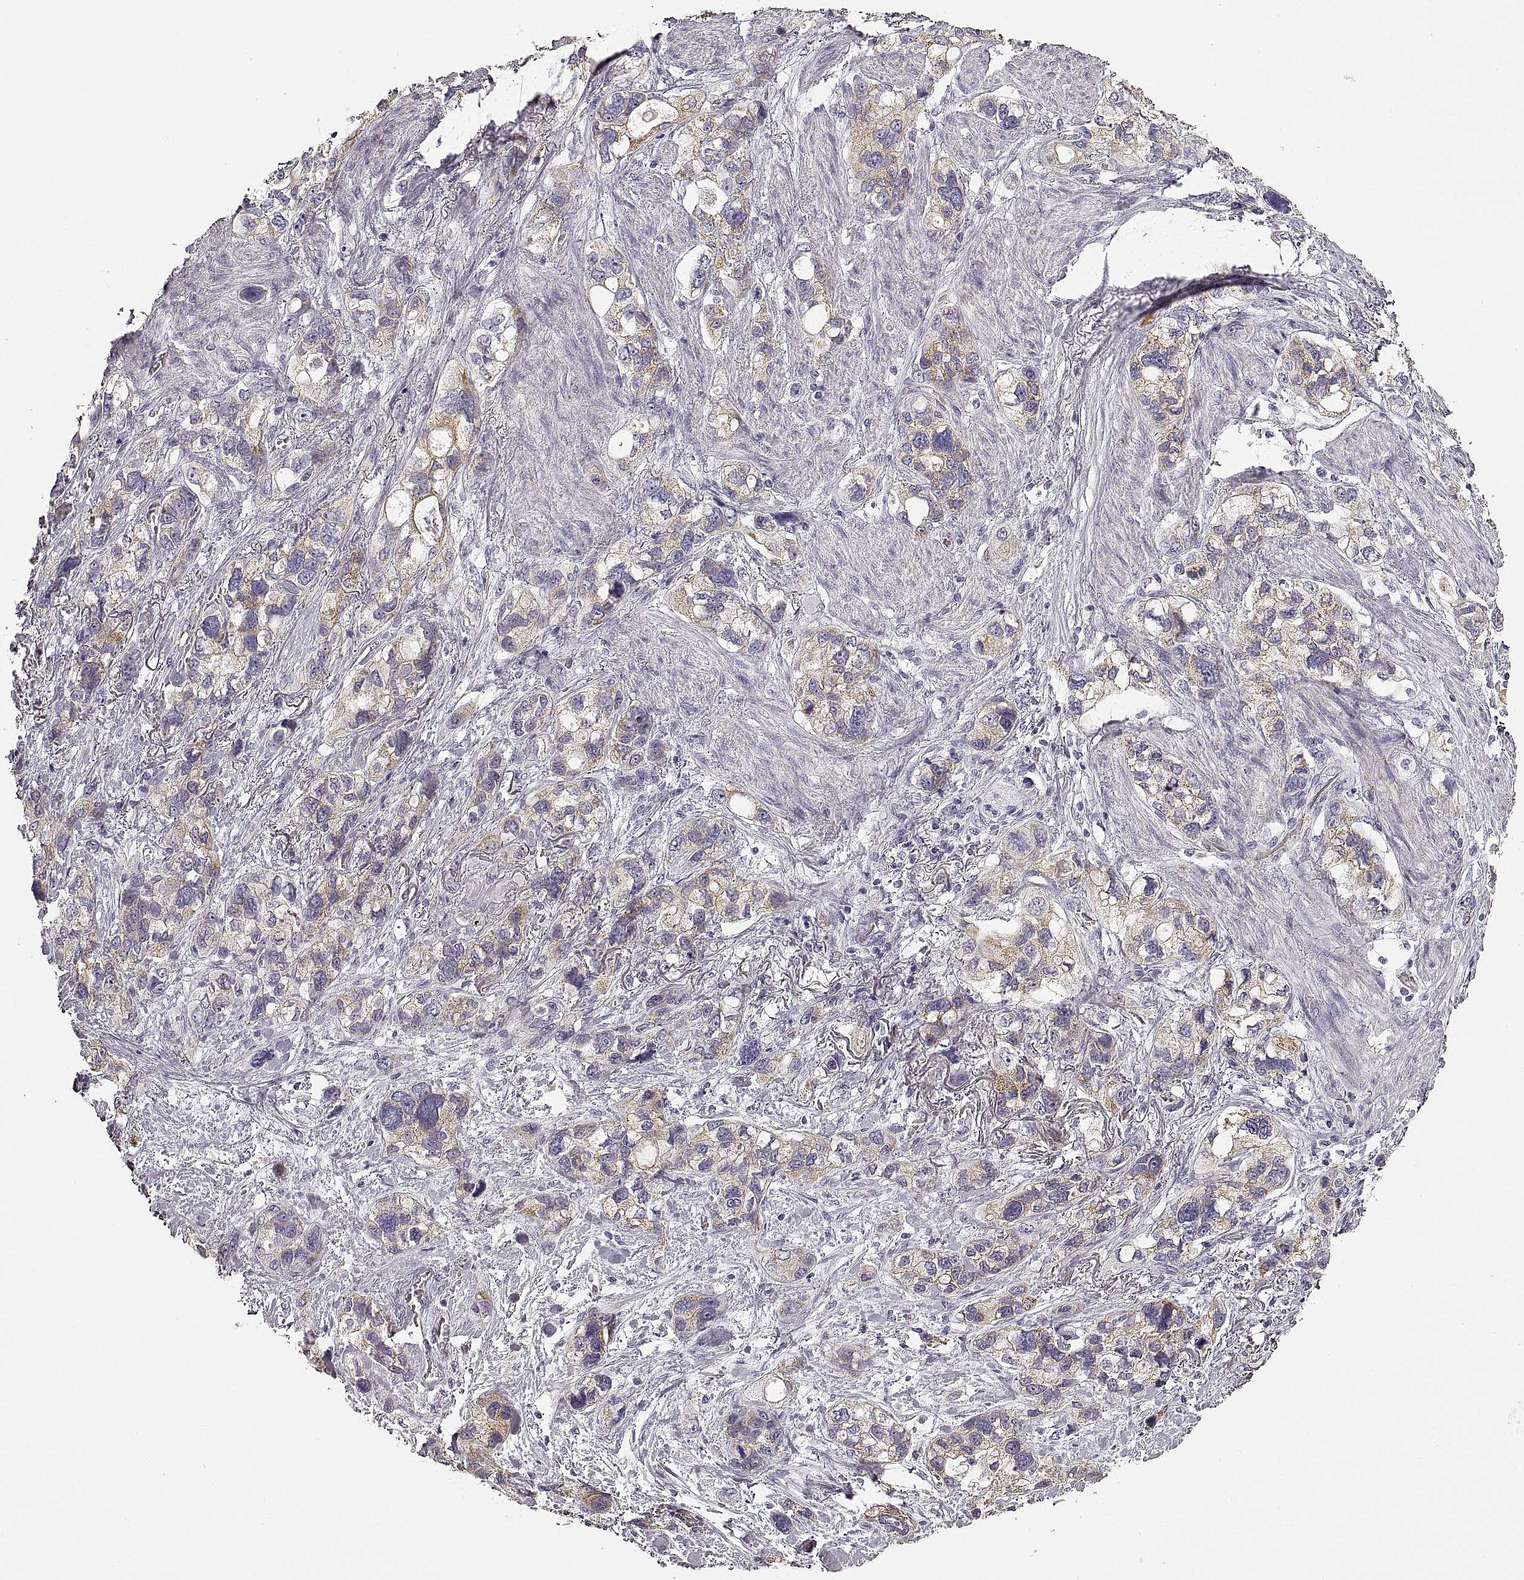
{"staining": {"intensity": "weak", "quantity": "25%-75%", "location": "cytoplasmic/membranous"}, "tissue": "stomach cancer", "cell_type": "Tumor cells", "image_type": "cancer", "snomed": [{"axis": "morphology", "description": "Adenocarcinoma, NOS"}, {"axis": "topography", "description": "Stomach, upper"}], "caption": "Immunohistochemical staining of stomach adenocarcinoma shows low levels of weak cytoplasmic/membranous positivity in approximately 25%-75% of tumor cells. Nuclei are stained in blue.", "gene": "RDH13", "patient": {"sex": "female", "age": 81}}